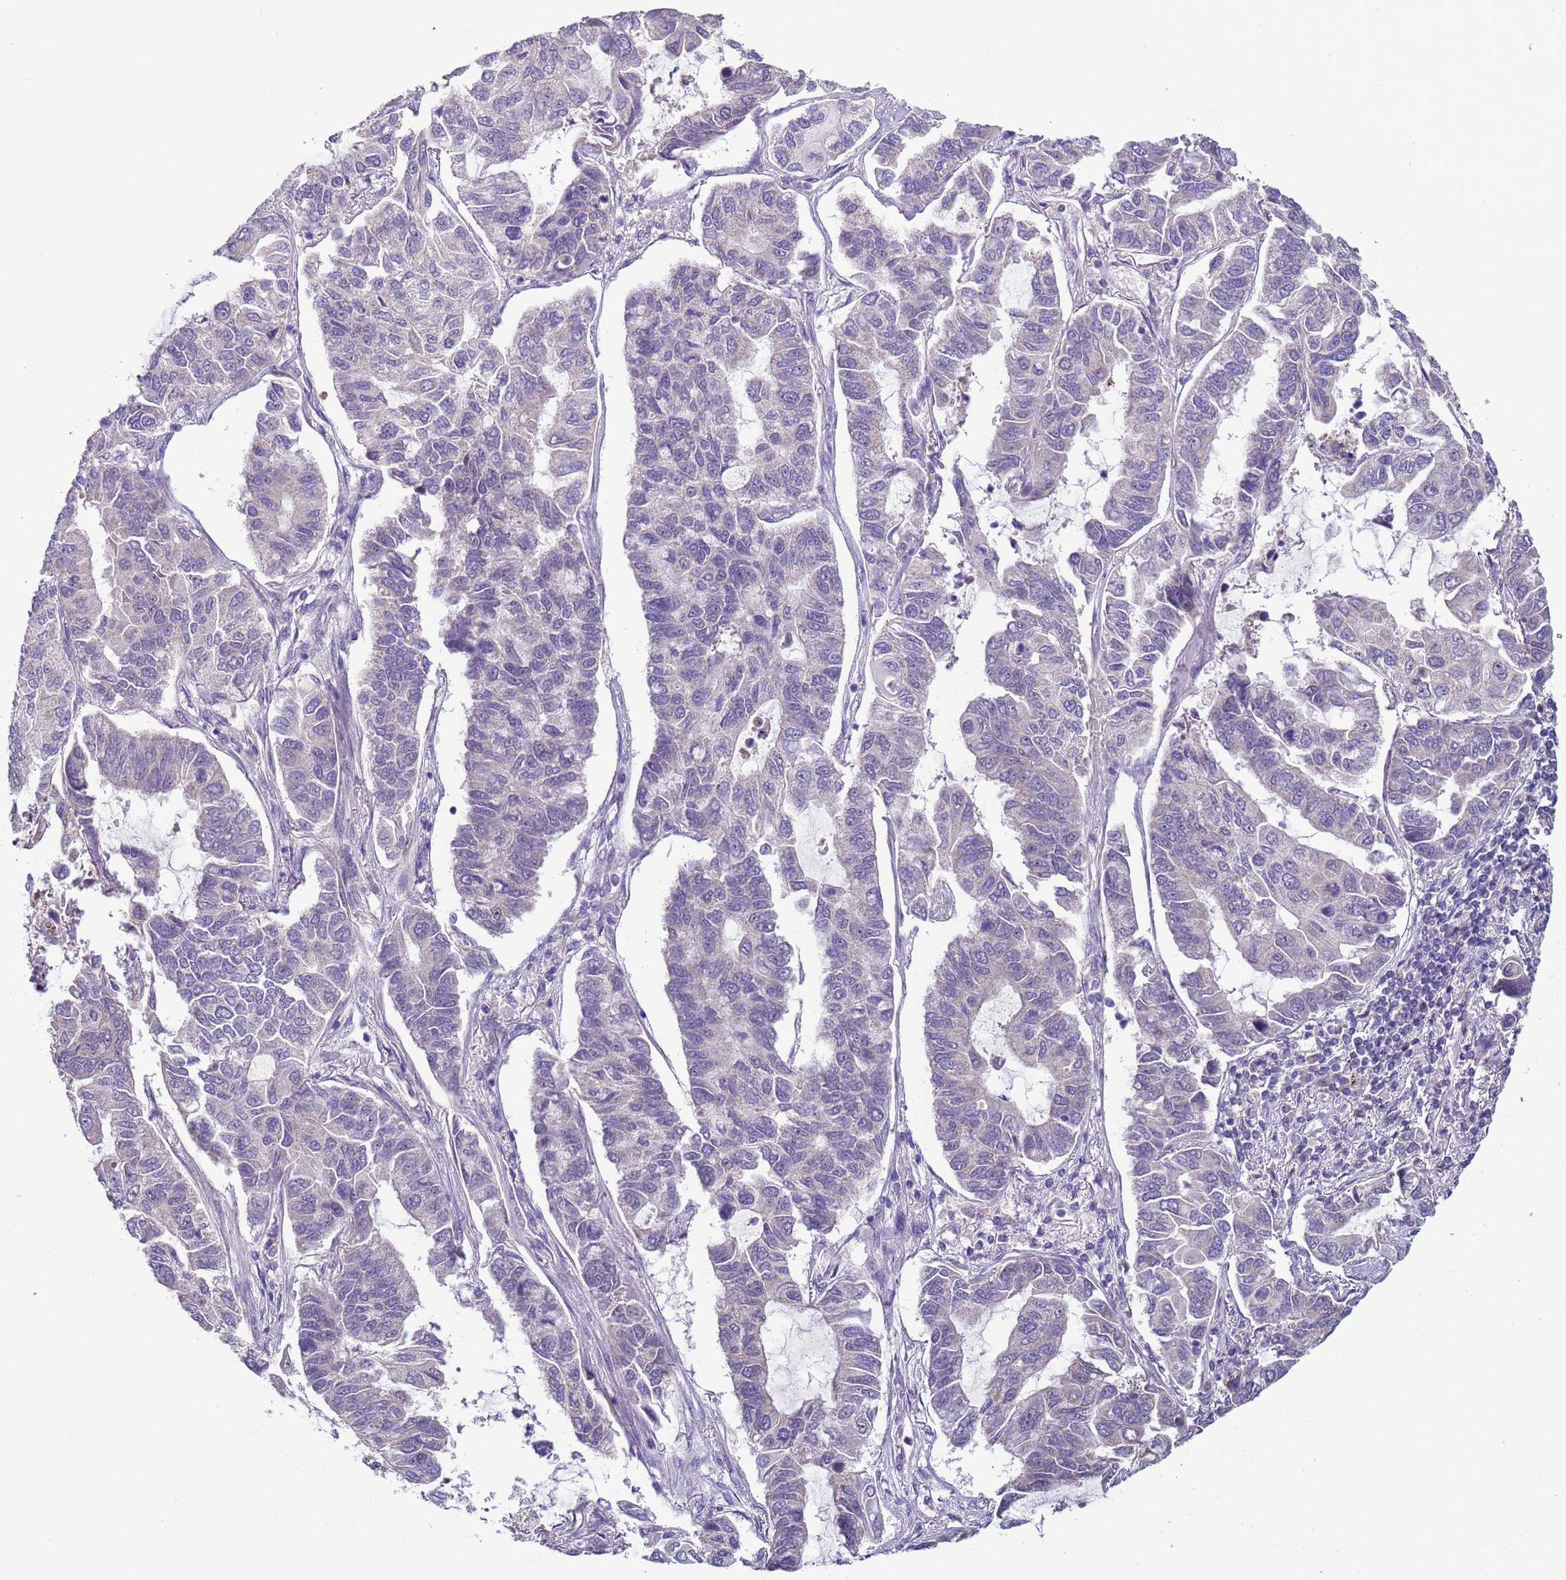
{"staining": {"intensity": "negative", "quantity": "none", "location": "none"}, "tissue": "lung cancer", "cell_type": "Tumor cells", "image_type": "cancer", "snomed": [{"axis": "morphology", "description": "Adenocarcinoma, NOS"}, {"axis": "topography", "description": "Lung"}], "caption": "Tumor cells are negative for brown protein staining in lung cancer (adenocarcinoma).", "gene": "CLHC1", "patient": {"sex": "male", "age": 64}}